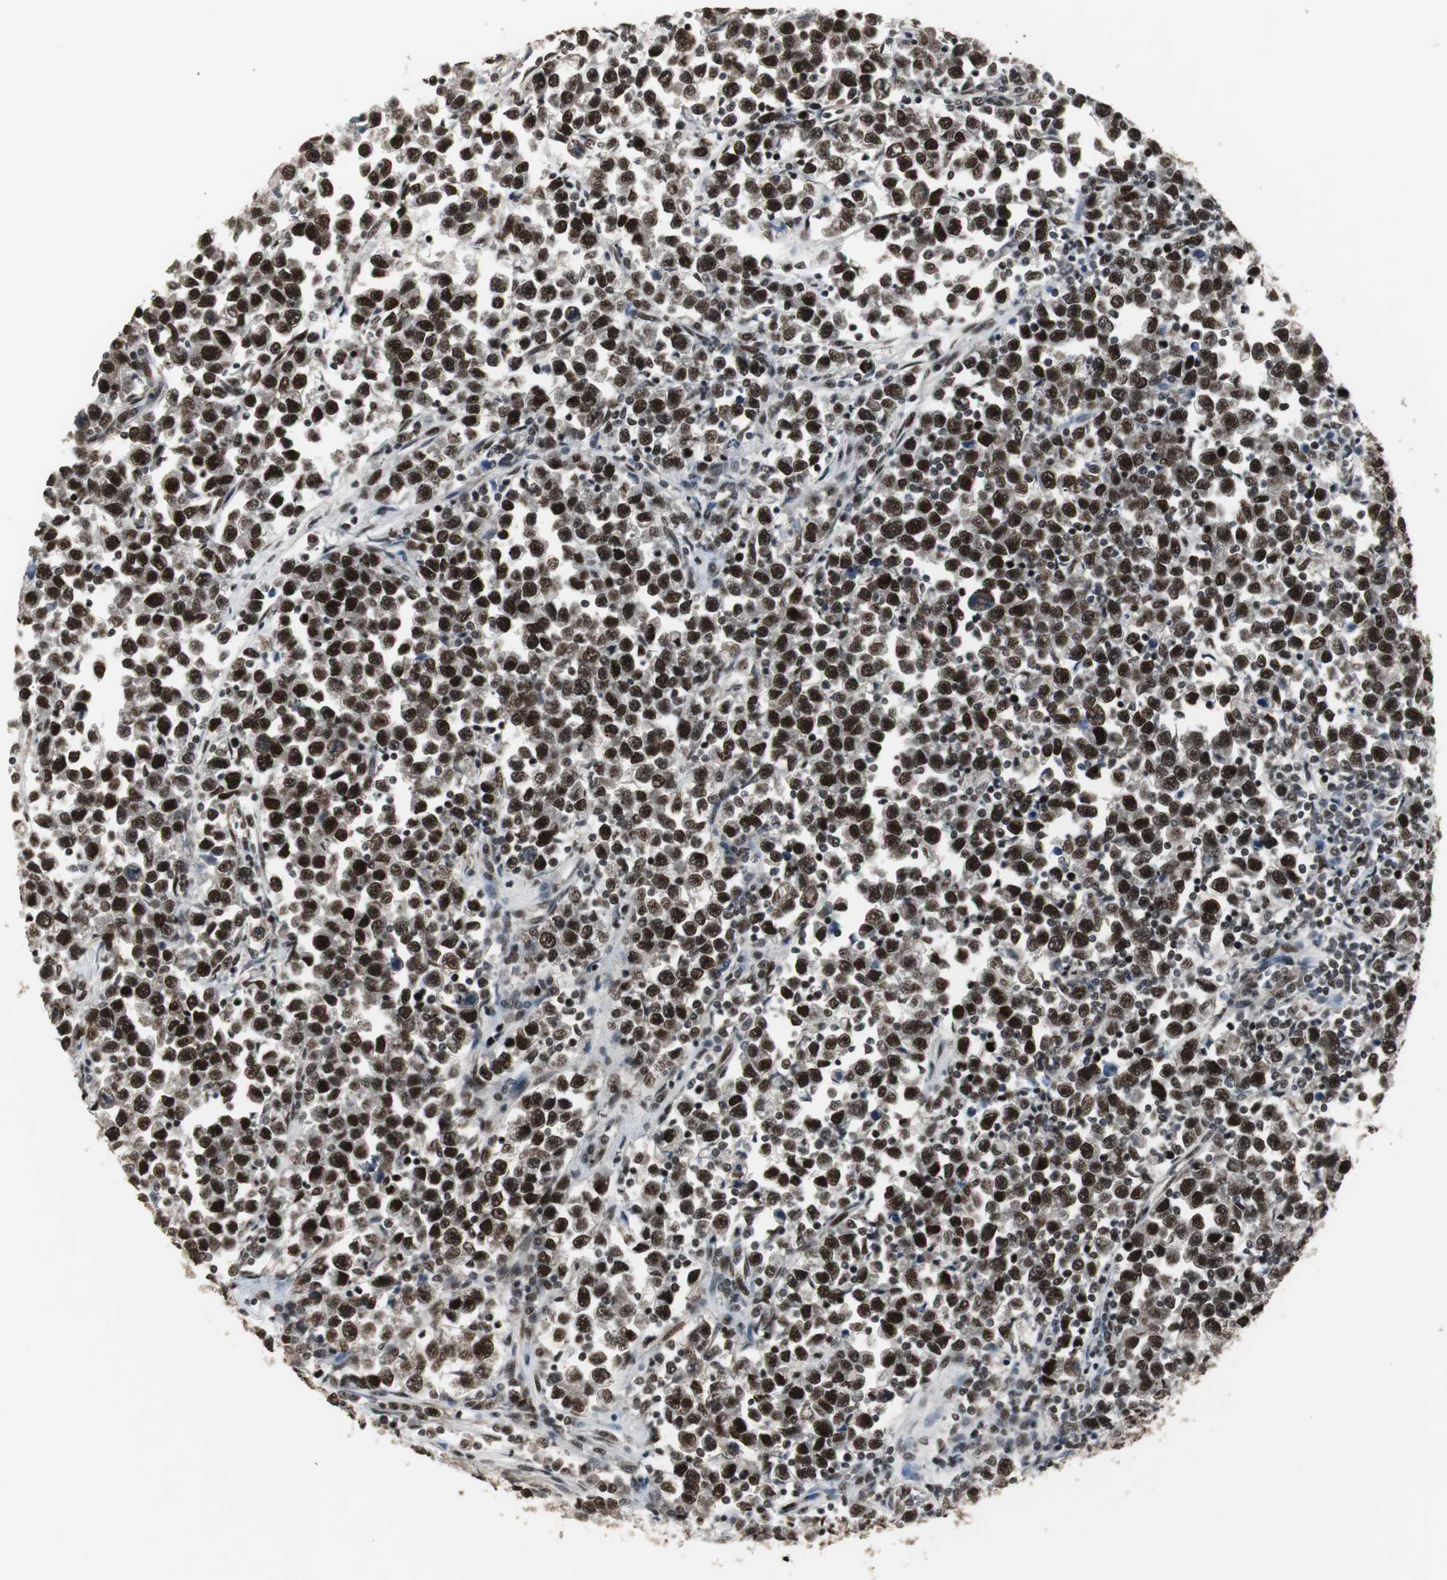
{"staining": {"intensity": "strong", "quantity": ">75%", "location": "nuclear"}, "tissue": "testis cancer", "cell_type": "Tumor cells", "image_type": "cancer", "snomed": [{"axis": "morphology", "description": "Seminoma, NOS"}, {"axis": "topography", "description": "Testis"}], "caption": "Immunohistochemical staining of human testis seminoma demonstrates high levels of strong nuclear expression in about >75% of tumor cells.", "gene": "TAF5", "patient": {"sex": "male", "age": 43}}